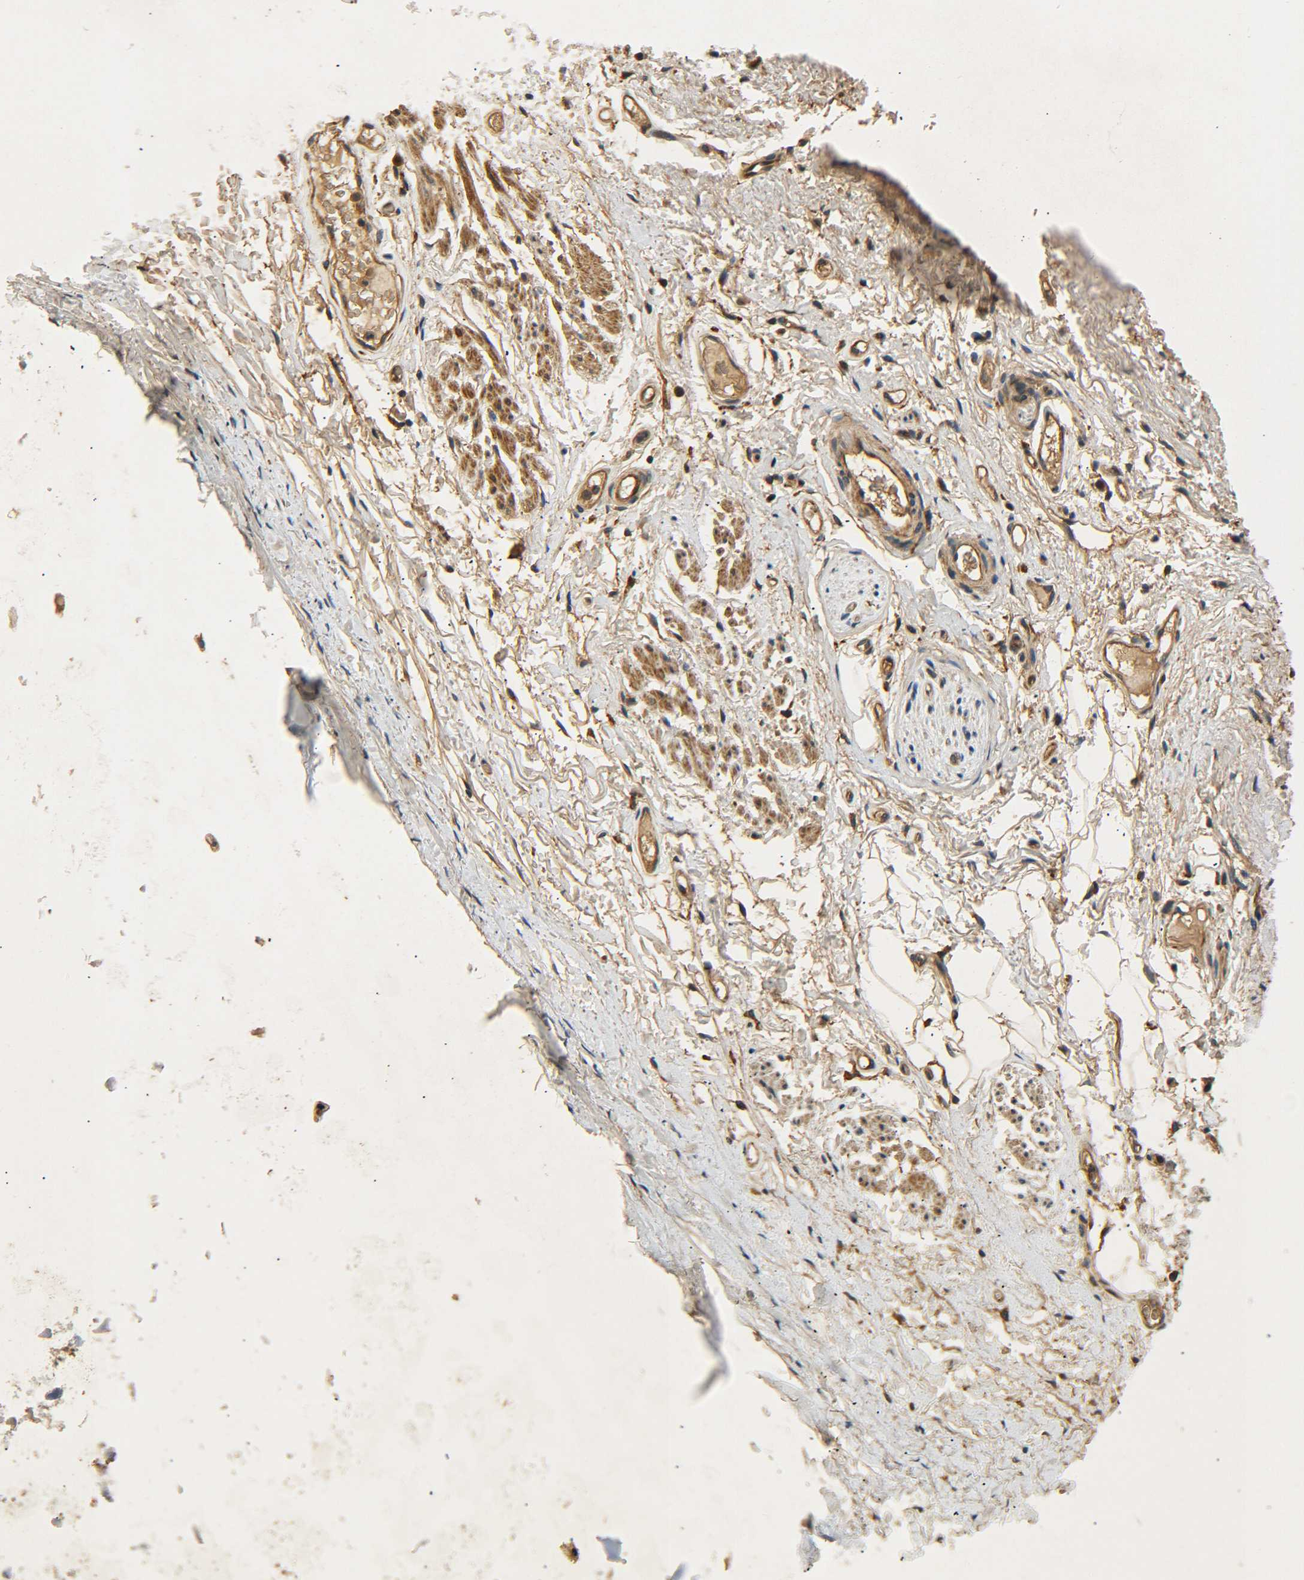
{"staining": {"intensity": "moderate", "quantity": ">75%", "location": "cytoplasmic/membranous"}, "tissue": "adipose tissue", "cell_type": "Adipocytes", "image_type": "normal", "snomed": [{"axis": "morphology", "description": "Normal tissue, NOS"}, {"axis": "topography", "description": "Cartilage tissue"}, {"axis": "topography", "description": "Bronchus"}], "caption": "Immunohistochemistry image of benign adipose tissue: human adipose tissue stained using IHC demonstrates medium levels of moderate protein expression localized specifically in the cytoplasmic/membranous of adipocytes, appearing as a cytoplasmic/membranous brown color.", "gene": "LRCH3", "patient": {"sex": "female", "age": 73}}